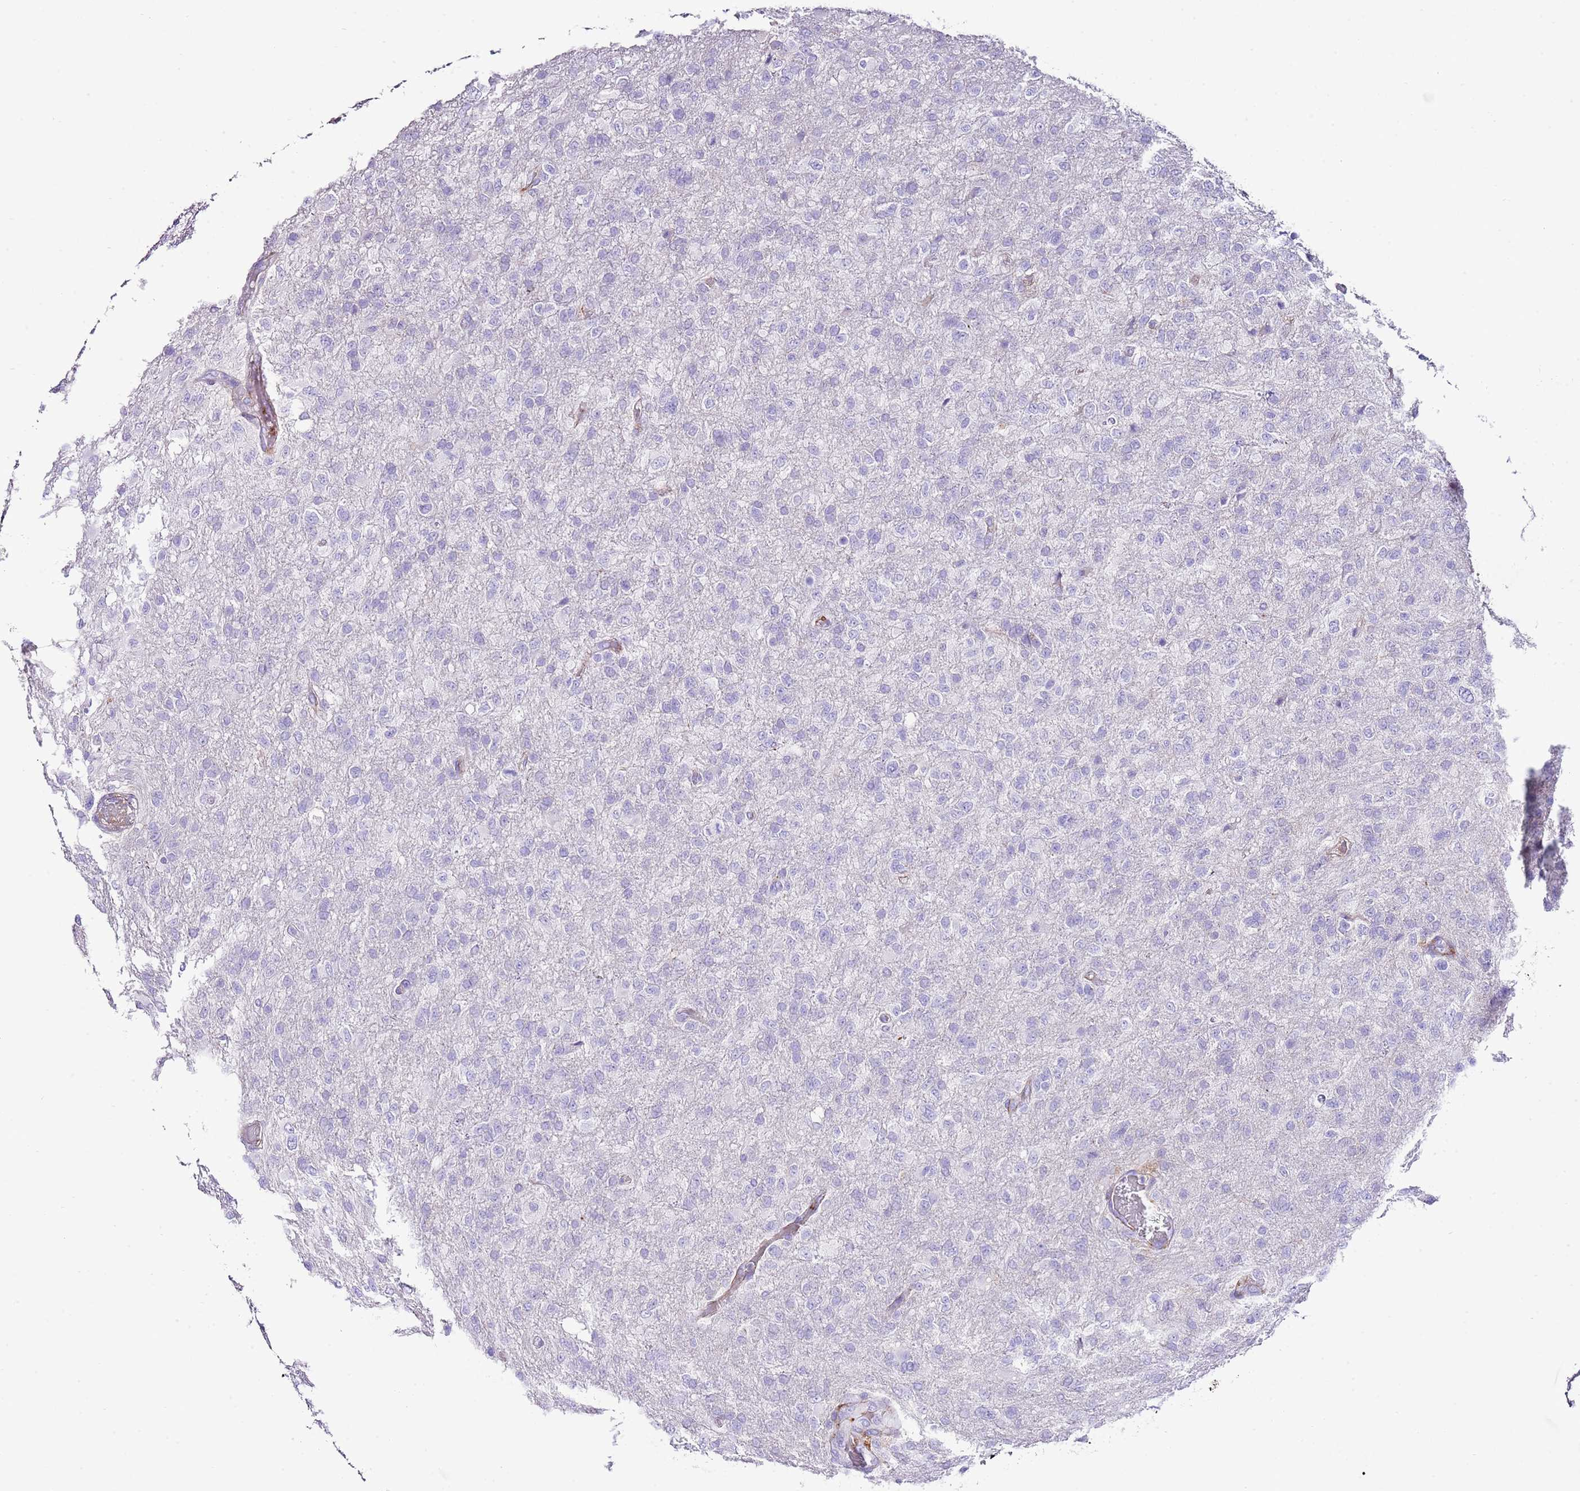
{"staining": {"intensity": "negative", "quantity": "none", "location": "none"}, "tissue": "glioma", "cell_type": "Tumor cells", "image_type": "cancer", "snomed": [{"axis": "morphology", "description": "Glioma, malignant, High grade"}, {"axis": "topography", "description": "Brain"}], "caption": "An immunohistochemistry (IHC) photomicrograph of malignant glioma (high-grade) is shown. There is no staining in tumor cells of malignant glioma (high-grade).", "gene": "ALDH3A1", "patient": {"sex": "female", "age": 74}}